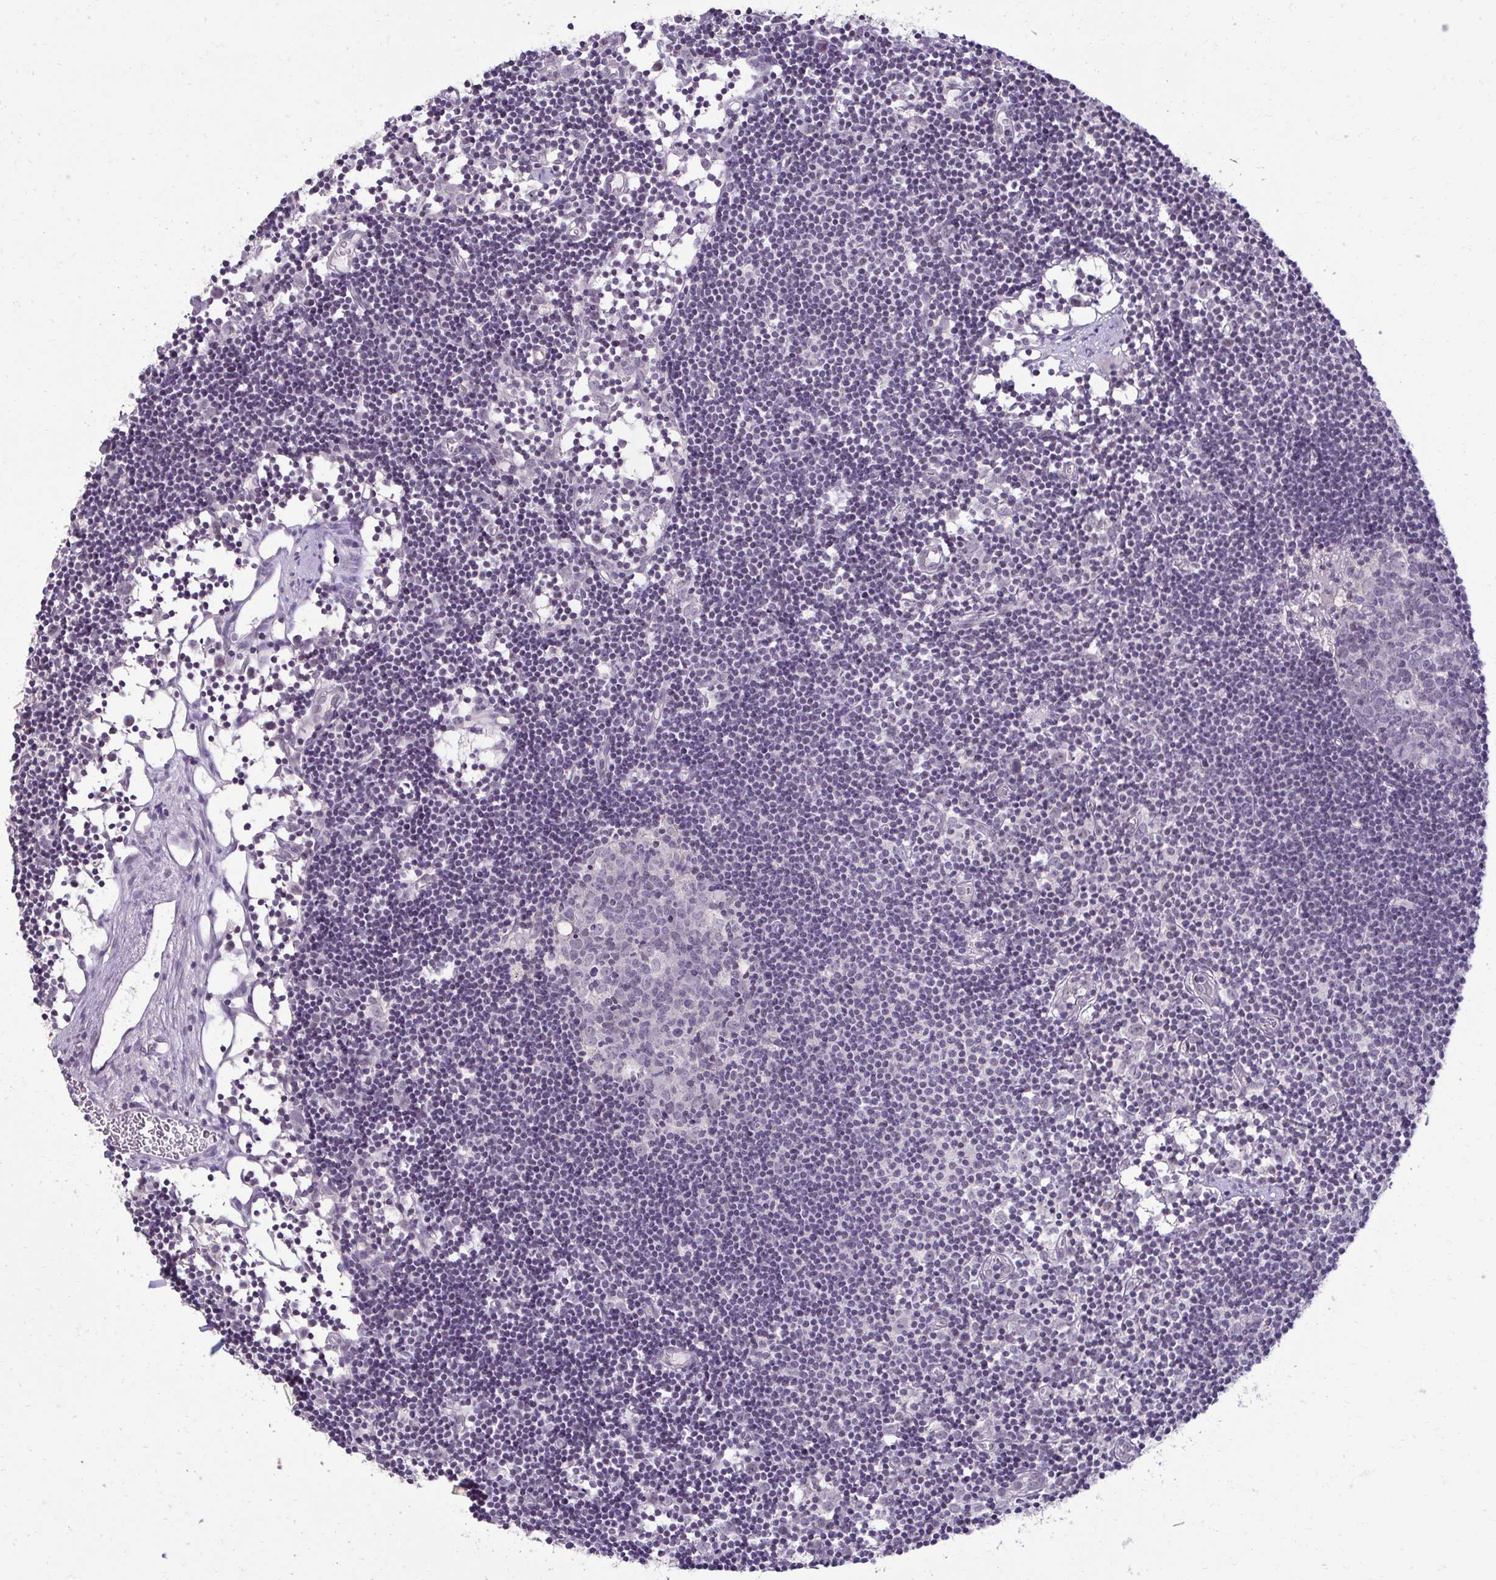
{"staining": {"intensity": "negative", "quantity": "none", "location": "none"}, "tissue": "lymph node", "cell_type": "Germinal center cells", "image_type": "normal", "snomed": [{"axis": "morphology", "description": "Normal tissue, NOS"}, {"axis": "topography", "description": "Lymph node"}], "caption": "A high-resolution image shows immunohistochemistry staining of benign lymph node, which reveals no significant staining in germinal center cells.", "gene": "SLC30A3", "patient": {"sex": "female", "age": 11}}